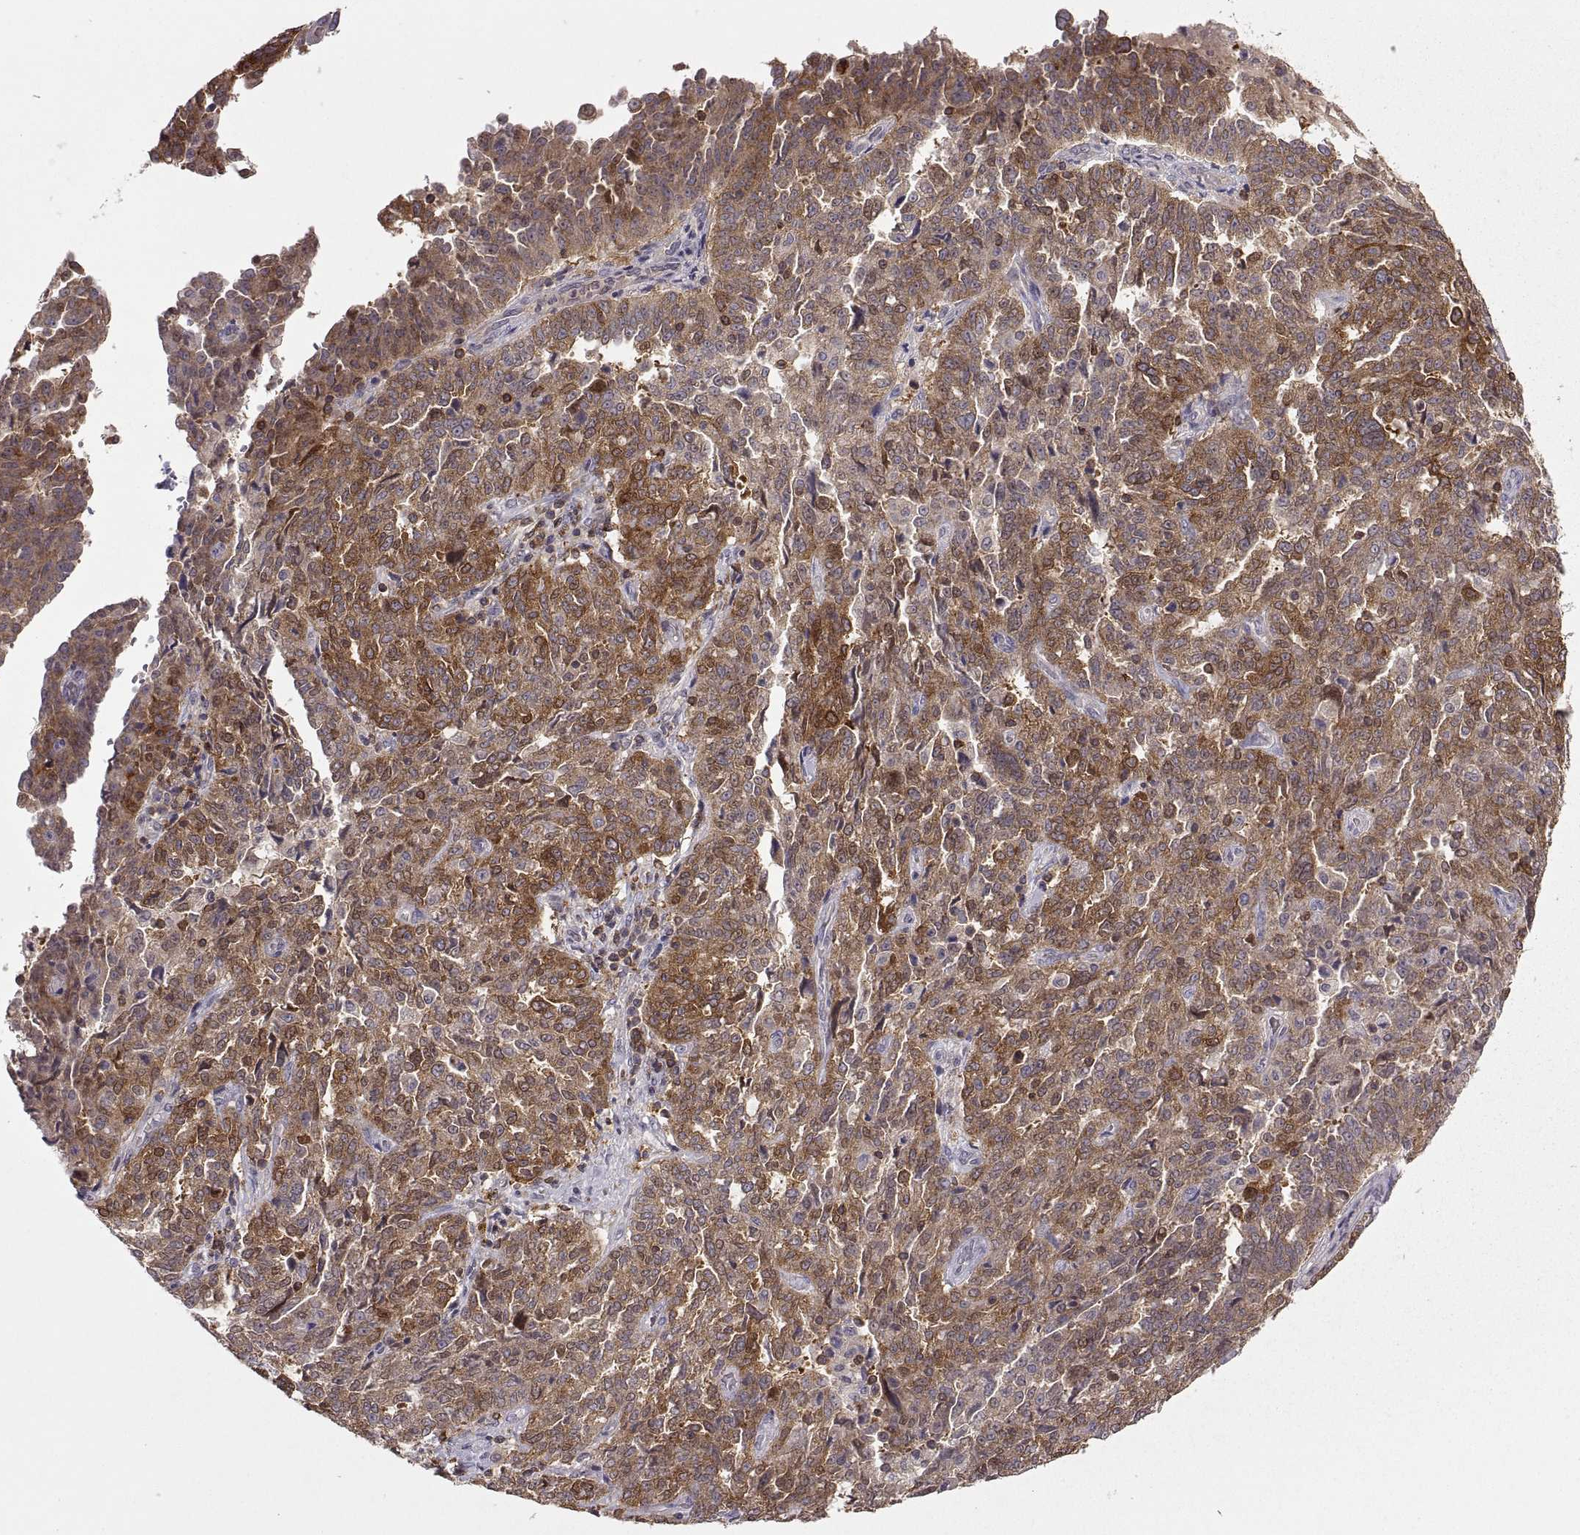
{"staining": {"intensity": "strong", "quantity": "25%-75%", "location": "cytoplasmic/membranous"}, "tissue": "ovarian cancer", "cell_type": "Tumor cells", "image_type": "cancer", "snomed": [{"axis": "morphology", "description": "Cystadenocarcinoma, serous, NOS"}, {"axis": "topography", "description": "Ovary"}], "caption": "Protein expression analysis of human ovarian cancer reveals strong cytoplasmic/membranous expression in approximately 25%-75% of tumor cells. (brown staining indicates protein expression, while blue staining denotes nuclei).", "gene": "EZR", "patient": {"sex": "female", "age": 67}}